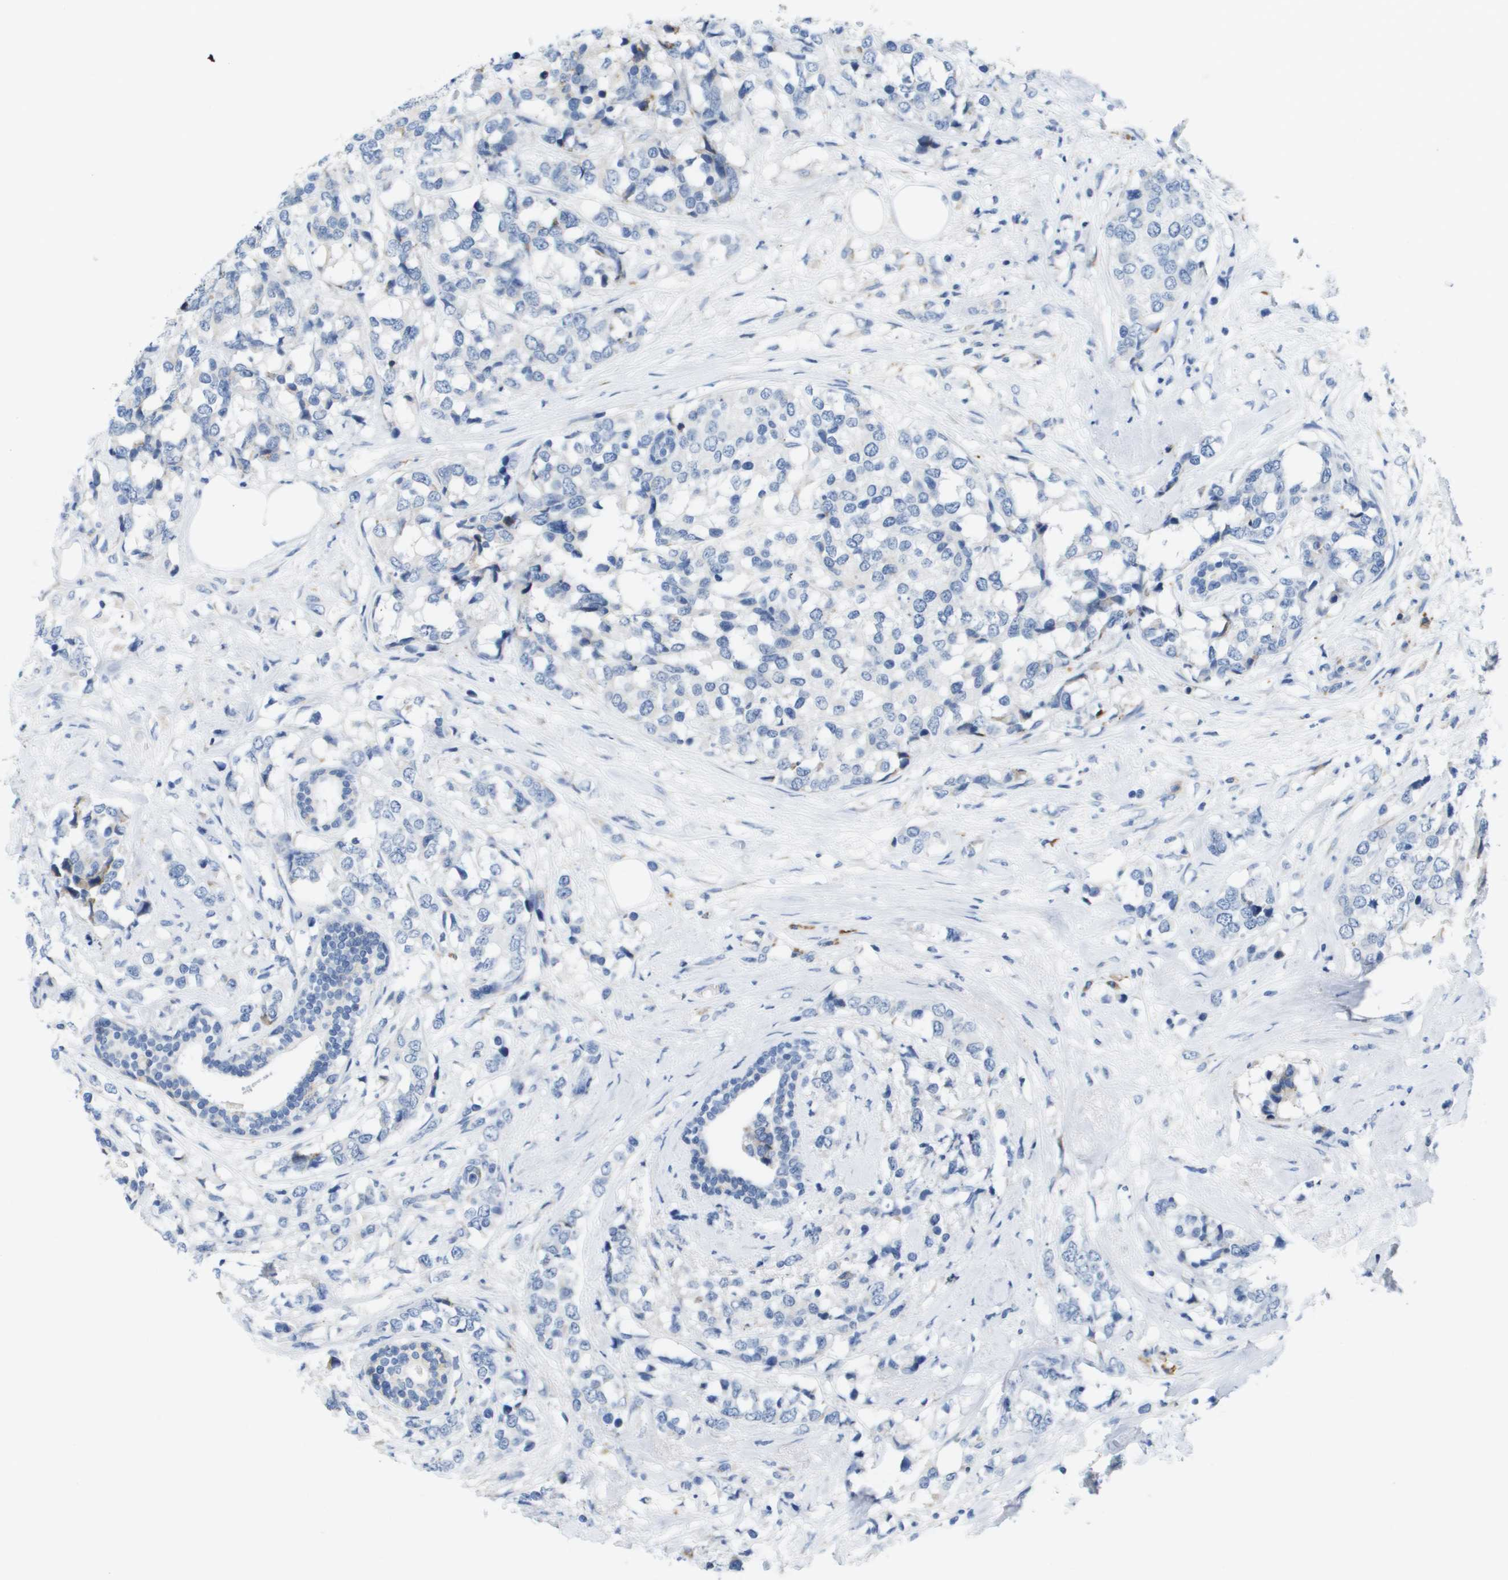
{"staining": {"intensity": "negative", "quantity": "none", "location": "none"}, "tissue": "breast cancer", "cell_type": "Tumor cells", "image_type": "cancer", "snomed": [{"axis": "morphology", "description": "Lobular carcinoma"}, {"axis": "topography", "description": "Breast"}], "caption": "Tumor cells show no significant staining in lobular carcinoma (breast).", "gene": "CD3G", "patient": {"sex": "female", "age": 59}}